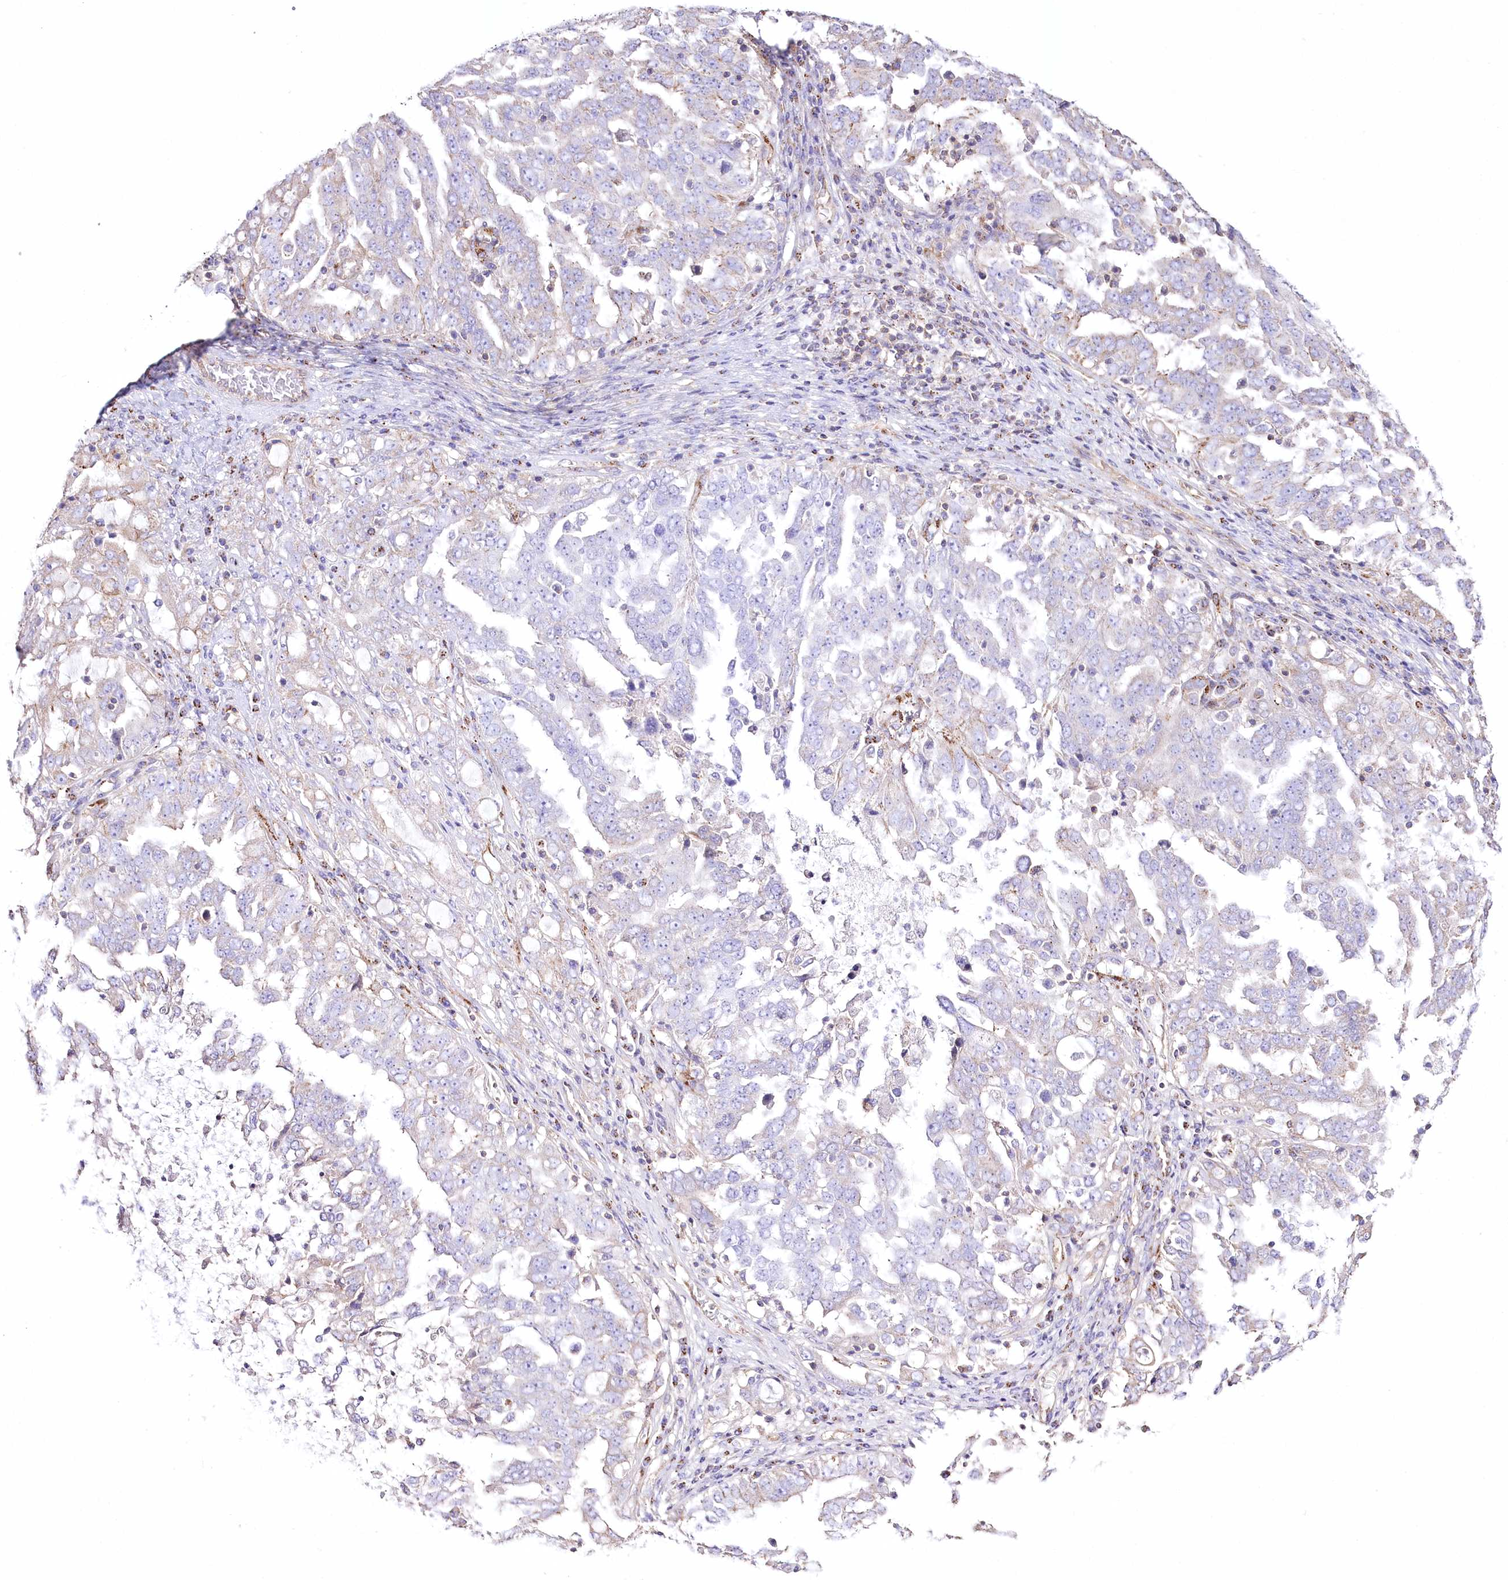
{"staining": {"intensity": "weak", "quantity": "<25%", "location": "cytoplasmic/membranous"}, "tissue": "ovarian cancer", "cell_type": "Tumor cells", "image_type": "cancer", "snomed": [{"axis": "morphology", "description": "Carcinoma, endometroid"}, {"axis": "topography", "description": "Ovary"}], "caption": "Immunohistochemical staining of human endometroid carcinoma (ovarian) reveals no significant staining in tumor cells.", "gene": "FAM216A", "patient": {"sex": "female", "age": 62}}